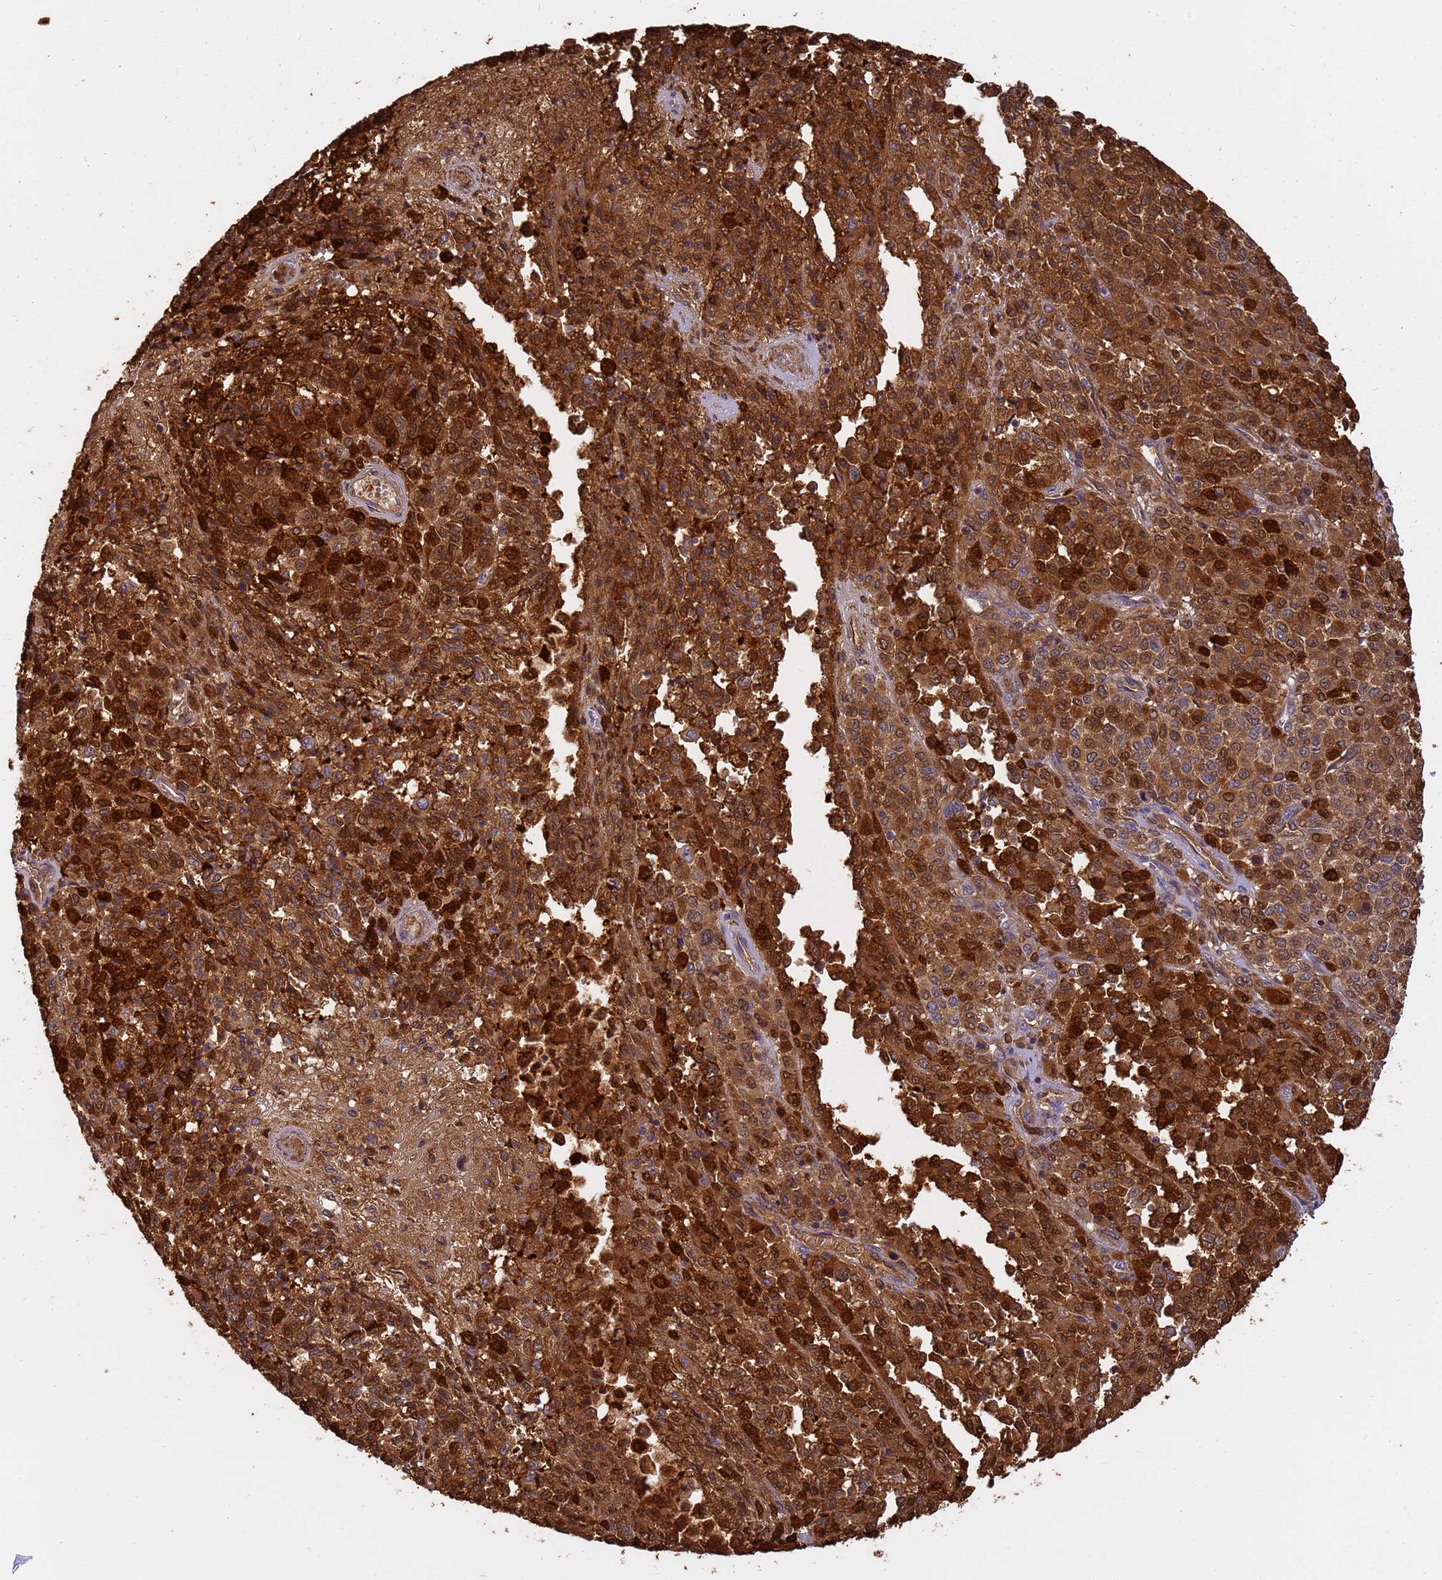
{"staining": {"intensity": "strong", "quantity": ">75%", "location": "cytoplasmic/membranous"}, "tissue": "melanoma", "cell_type": "Tumor cells", "image_type": "cancer", "snomed": [{"axis": "morphology", "description": "Malignant melanoma, Metastatic site"}, {"axis": "topography", "description": "Pancreas"}], "caption": "Immunohistochemical staining of melanoma displays strong cytoplasmic/membranous protein positivity in approximately >75% of tumor cells.", "gene": "M6PR", "patient": {"sex": "female", "age": 30}}